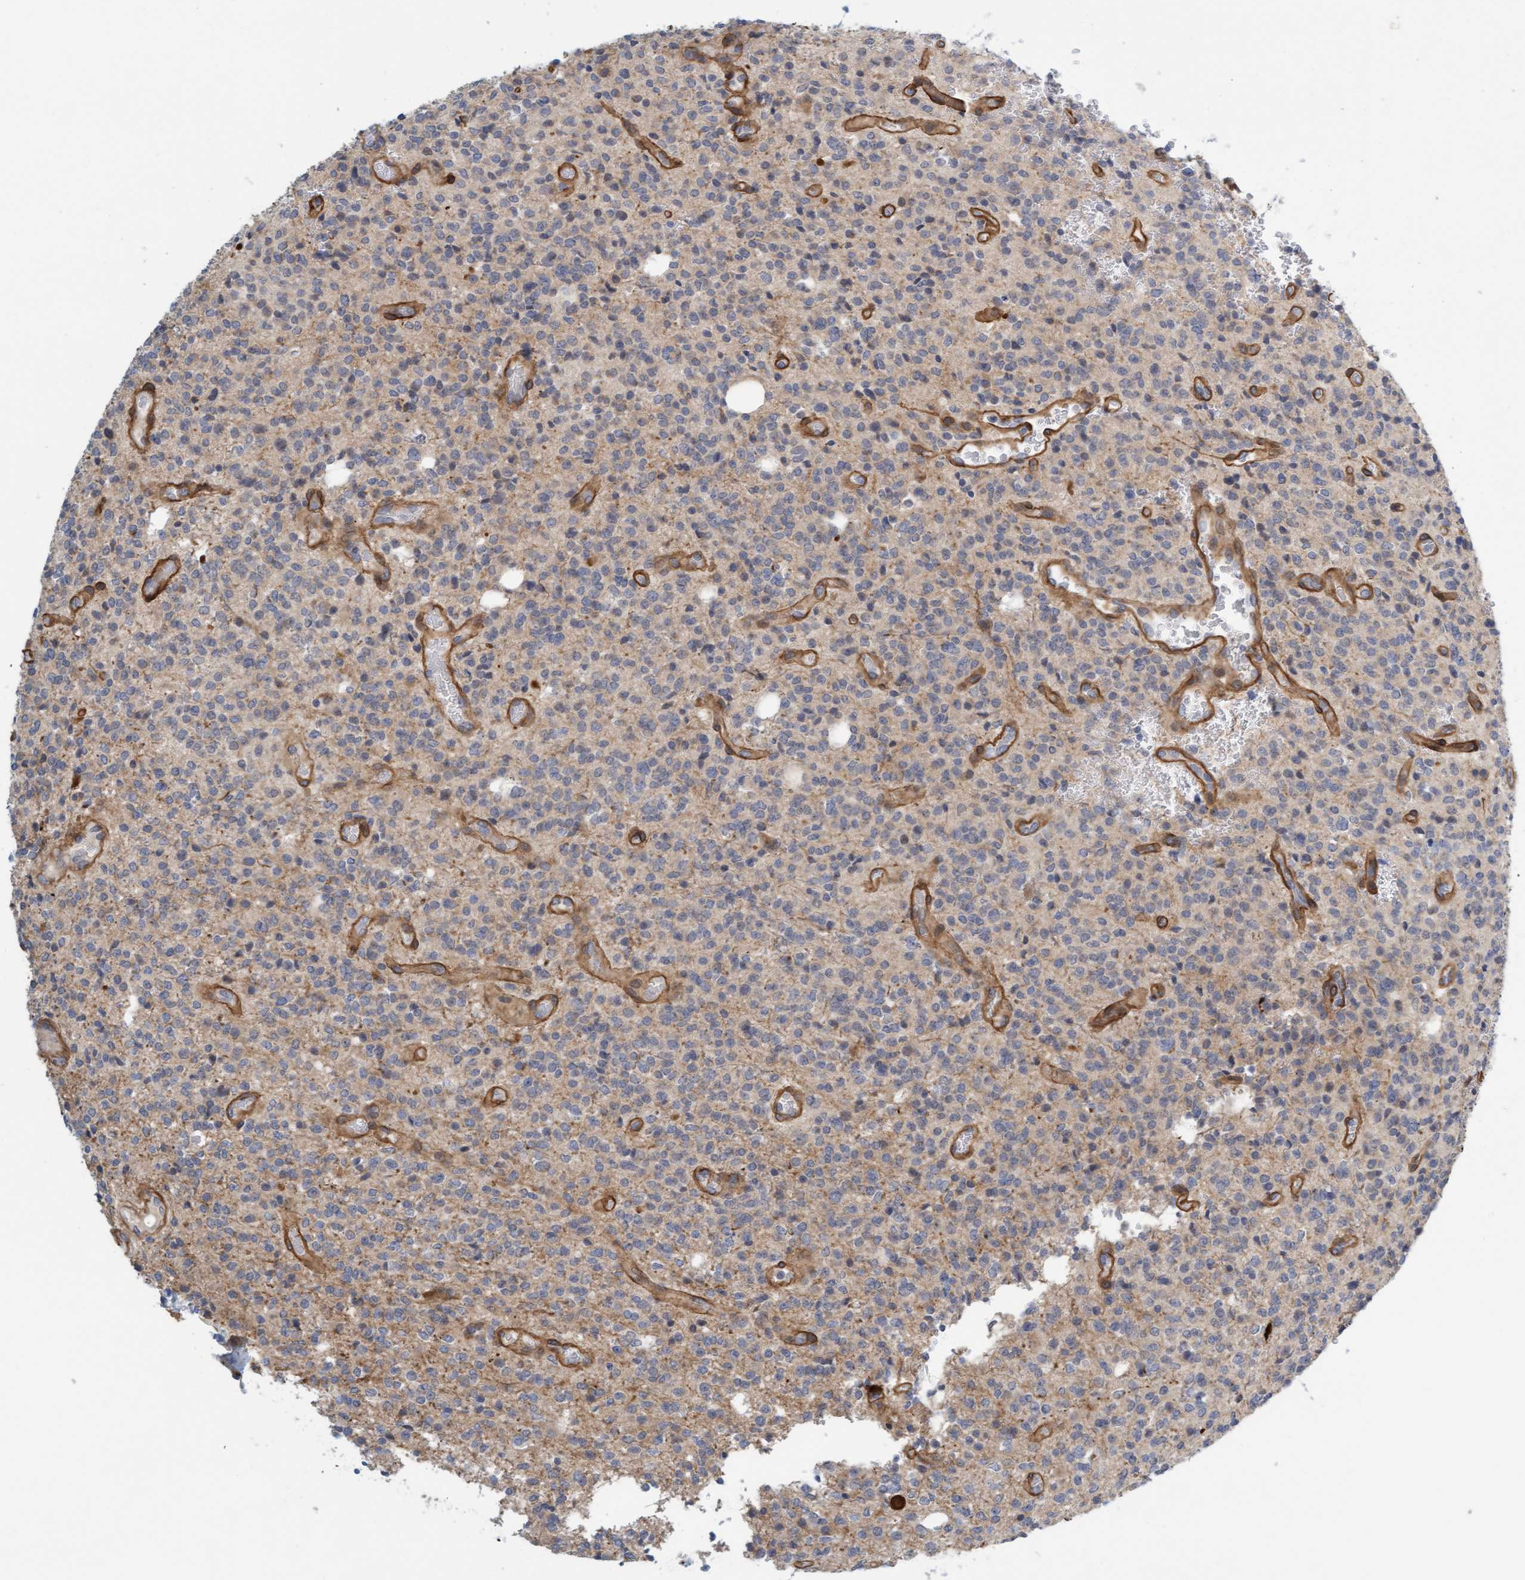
{"staining": {"intensity": "weak", "quantity": "25%-75%", "location": "cytoplasmic/membranous"}, "tissue": "glioma", "cell_type": "Tumor cells", "image_type": "cancer", "snomed": [{"axis": "morphology", "description": "Glioma, malignant, High grade"}, {"axis": "topography", "description": "Brain"}], "caption": "The histopathology image displays immunohistochemical staining of glioma. There is weak cytoplasmic/membranous staining is present in about 25%-75% of tumor cells. Immunohistochemistry stains the protein in brown and the nuclei are stained blue.", "gene": "TSTD2", "patient": {"sex": "male", "age": 34}}